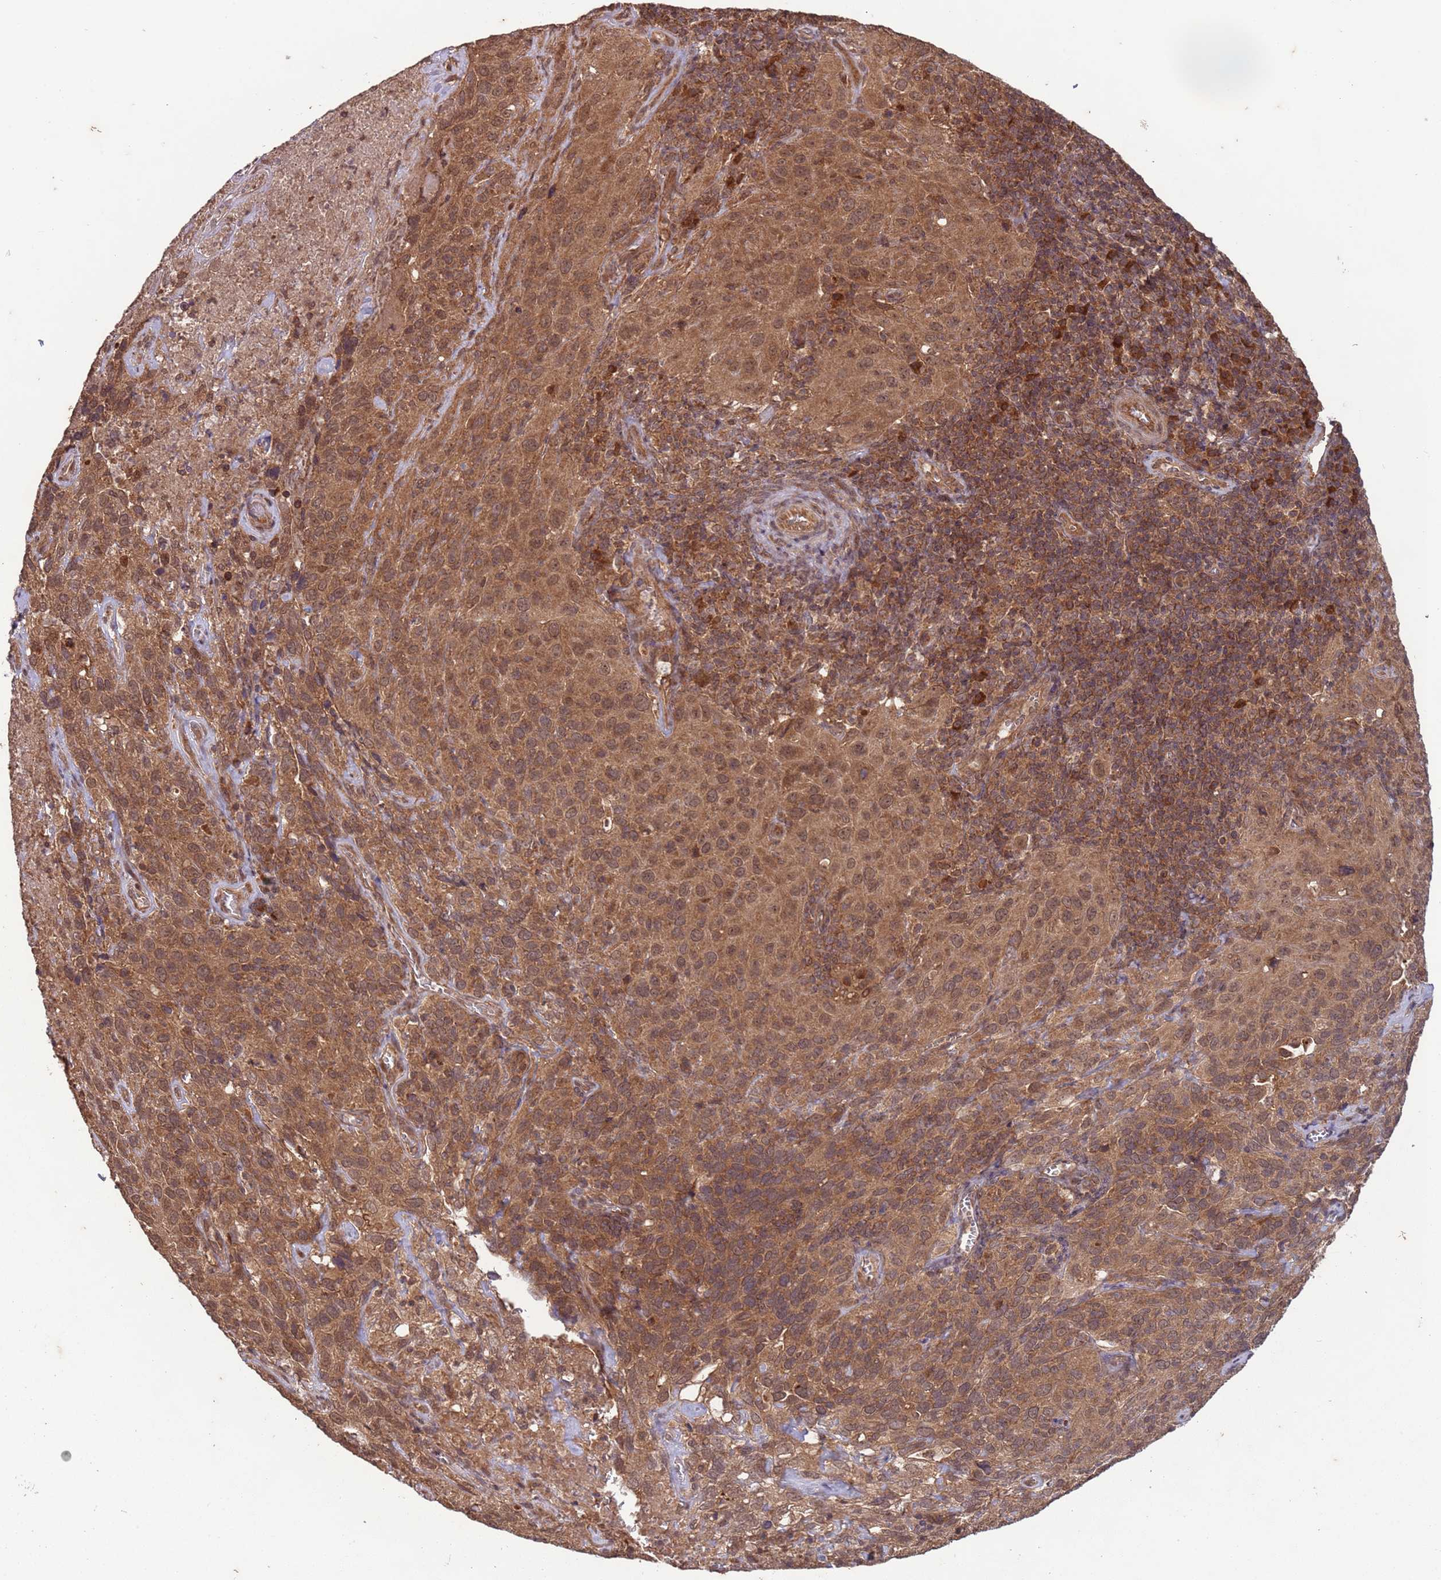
{"staining": {"intensity": "moderate", "quantity": ">75%", "location": "cytoplasmic/membranous,nuclear"}, "tissue": "cervical cancer", "cell_type": "Tumor cells", "image_type": "cancer", "snomed": [{"axis": "morphology", "description": "Squamous cell carcinoma, NOS"}, {"axis": "topography", "description": "Cervix"}], "caption": "A photomicrograph of cervical cancer stained for a protein exhibits moderate cytoplasmic/membranous and nuclear brown staining in tumor cells.", "gene": "ERI1", "patient": {"sex": "female", "age": 51}}